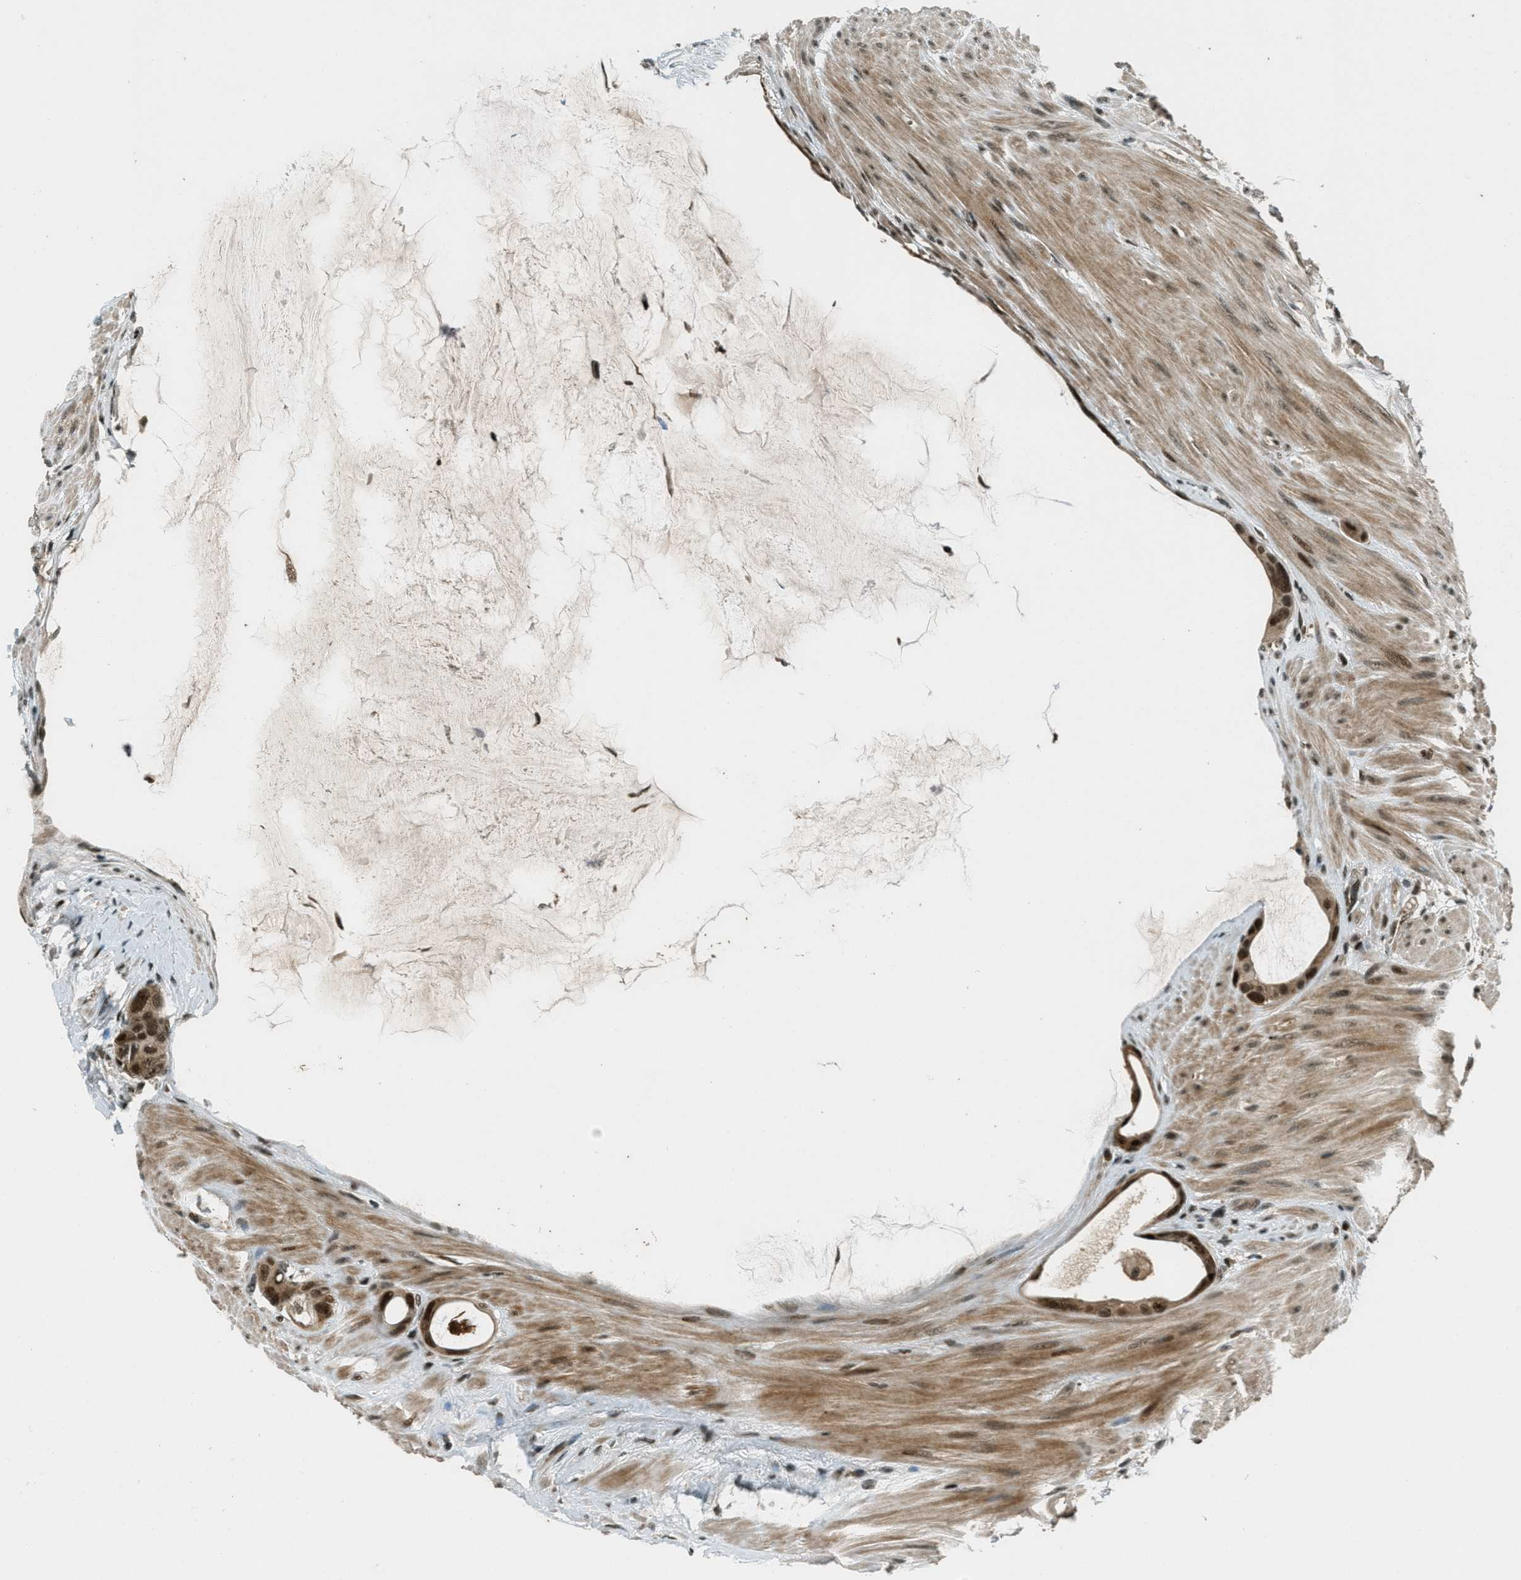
{"staining": {"intensity": "moderate", "quantity": ">75%", "location": "cytoplasmic/membranous,nuclear"}, "tissue": "colorectal cancer", "cell_type": "Tumor cells", "image_type": "cancer", "snomed": [{"axis": "morphology", "description": "Adenocarcinoma, NOS"}, {"axis": "topography", "description": "Rectum"}], "caption": "Brown immunohistochemical staining in colorectal cancer (adenocarcinoma) exhibits moderate cytoplasmic/membranous and nuclear expression in approximately >75% of tumor cells. (Brightfield microscopy of DAB IHC at high magnification).", "gene": "FOXM1", "patient": {"sex": "male", "age": 51}}